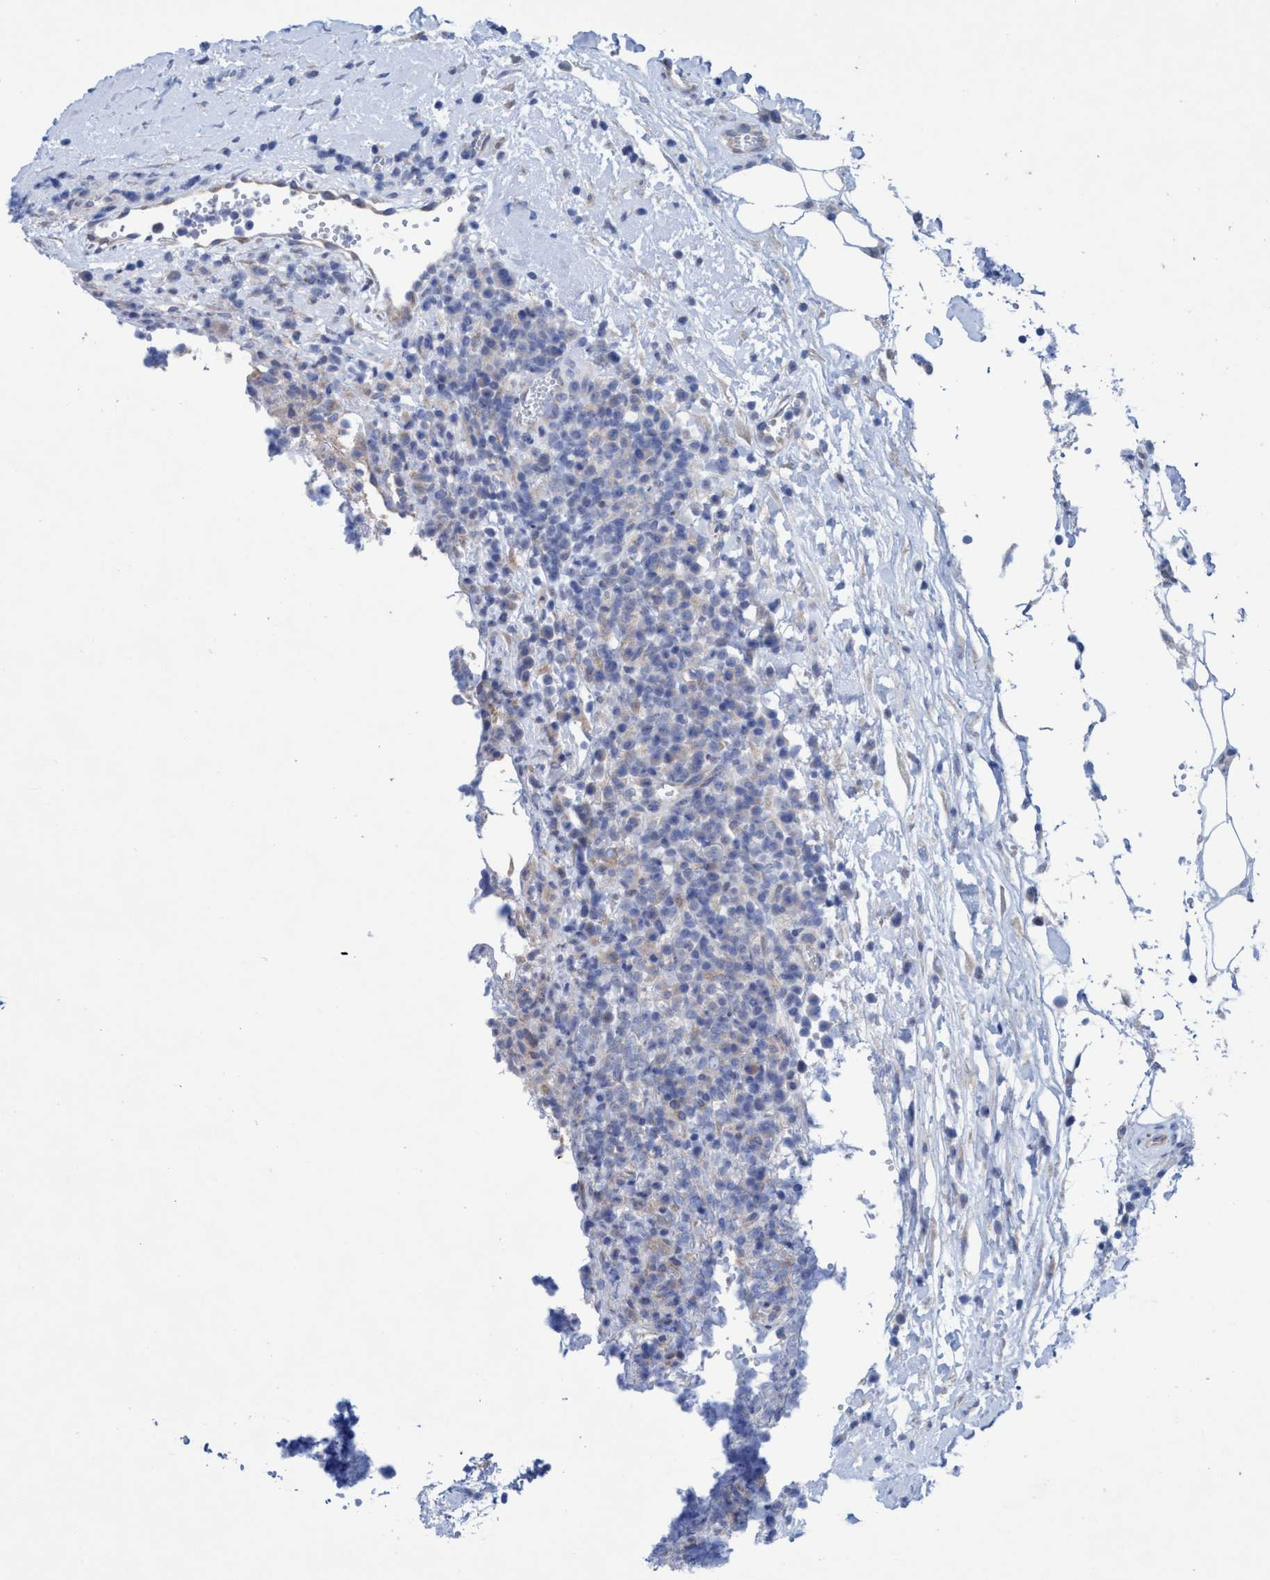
{"staining": {"intensity": "negative", "quantity": "none", "location": "none"}, "tissue": "lymphoma", "cell_type": "Tumor cells", "image_type": "cancer", "snomed": [{"axis": "morphology", "description": "Malignant lymphoma, non-Hodgkin's type, High grade"}, {"axis": "topography", "description": "Lymph node"}], "caption": "High magnification brightfield microscopy of malignant lymphoma, non-Hodgkin's type (high-grade) stained with DAB (3,3'-diaminobenzidine) (brown) and counterstained with hematoxylin (blue): tumor cells show no significant positivity.", "gene": "RSAD1", "patient": {"sex": "female", "age": 76}}